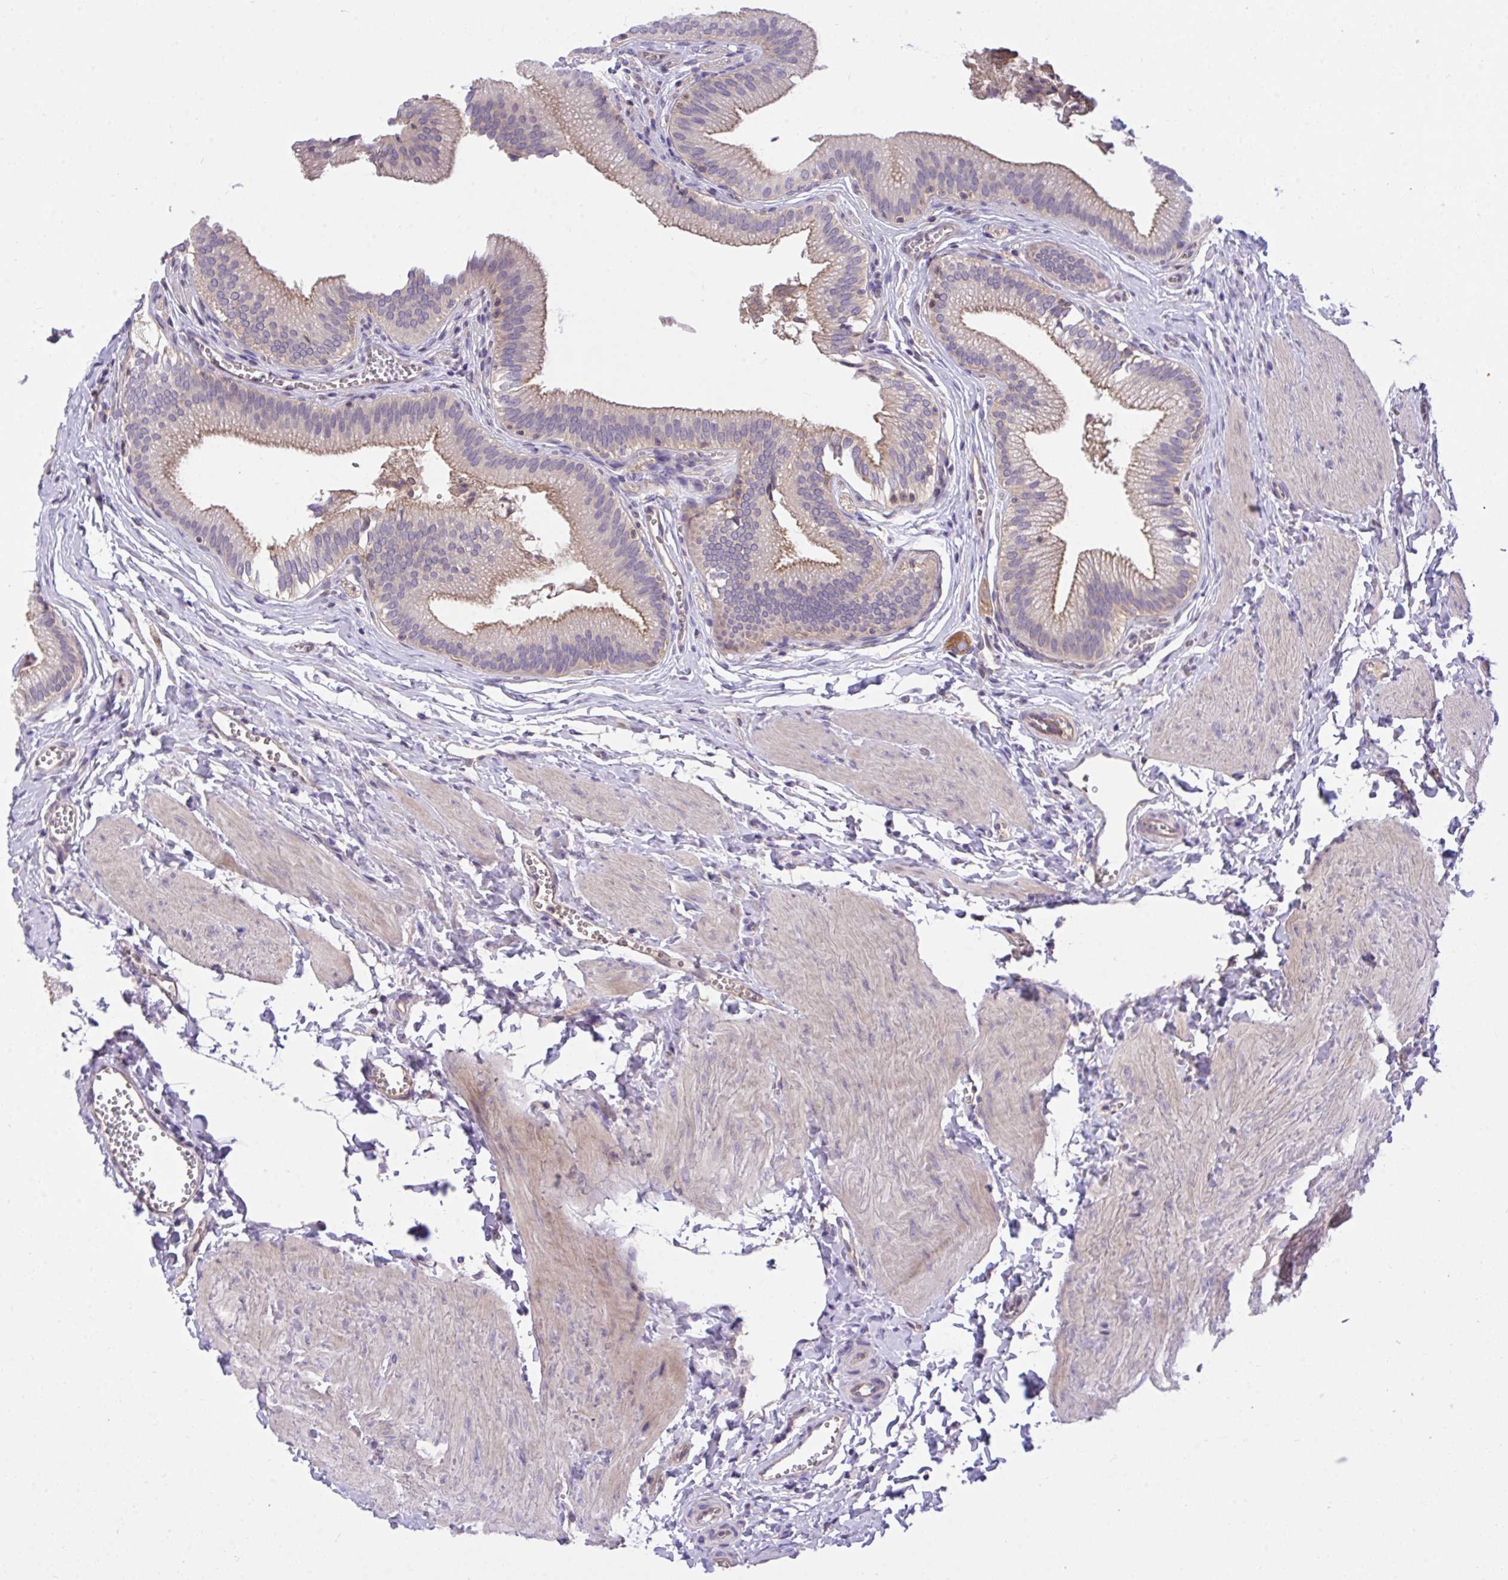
{"staining": {"intensity": "weak", "quantity": "25%-75%", "location": "cytoplasmic/membranous"}, "tissue": "gallbladder", "cell_type": "Glandular cells", "image_type": "normal", "snomed": [{"axis": "morphology", "description": "Normal tissue, NOS"}, {"axis": "topography", "description": "Gallbladder"}, {"axis": "topography", "description": "Peripheral nerve tissue"}], "caption": "About 25%-75% of glandular cells in unremarkable human gallbladder demonstrate weak cytoplasmic/membranous protein positivity as visualized by brown immunohistochemical staining.", "gene": "TLN2", "patient": {"sex": "male", "age": 17}}